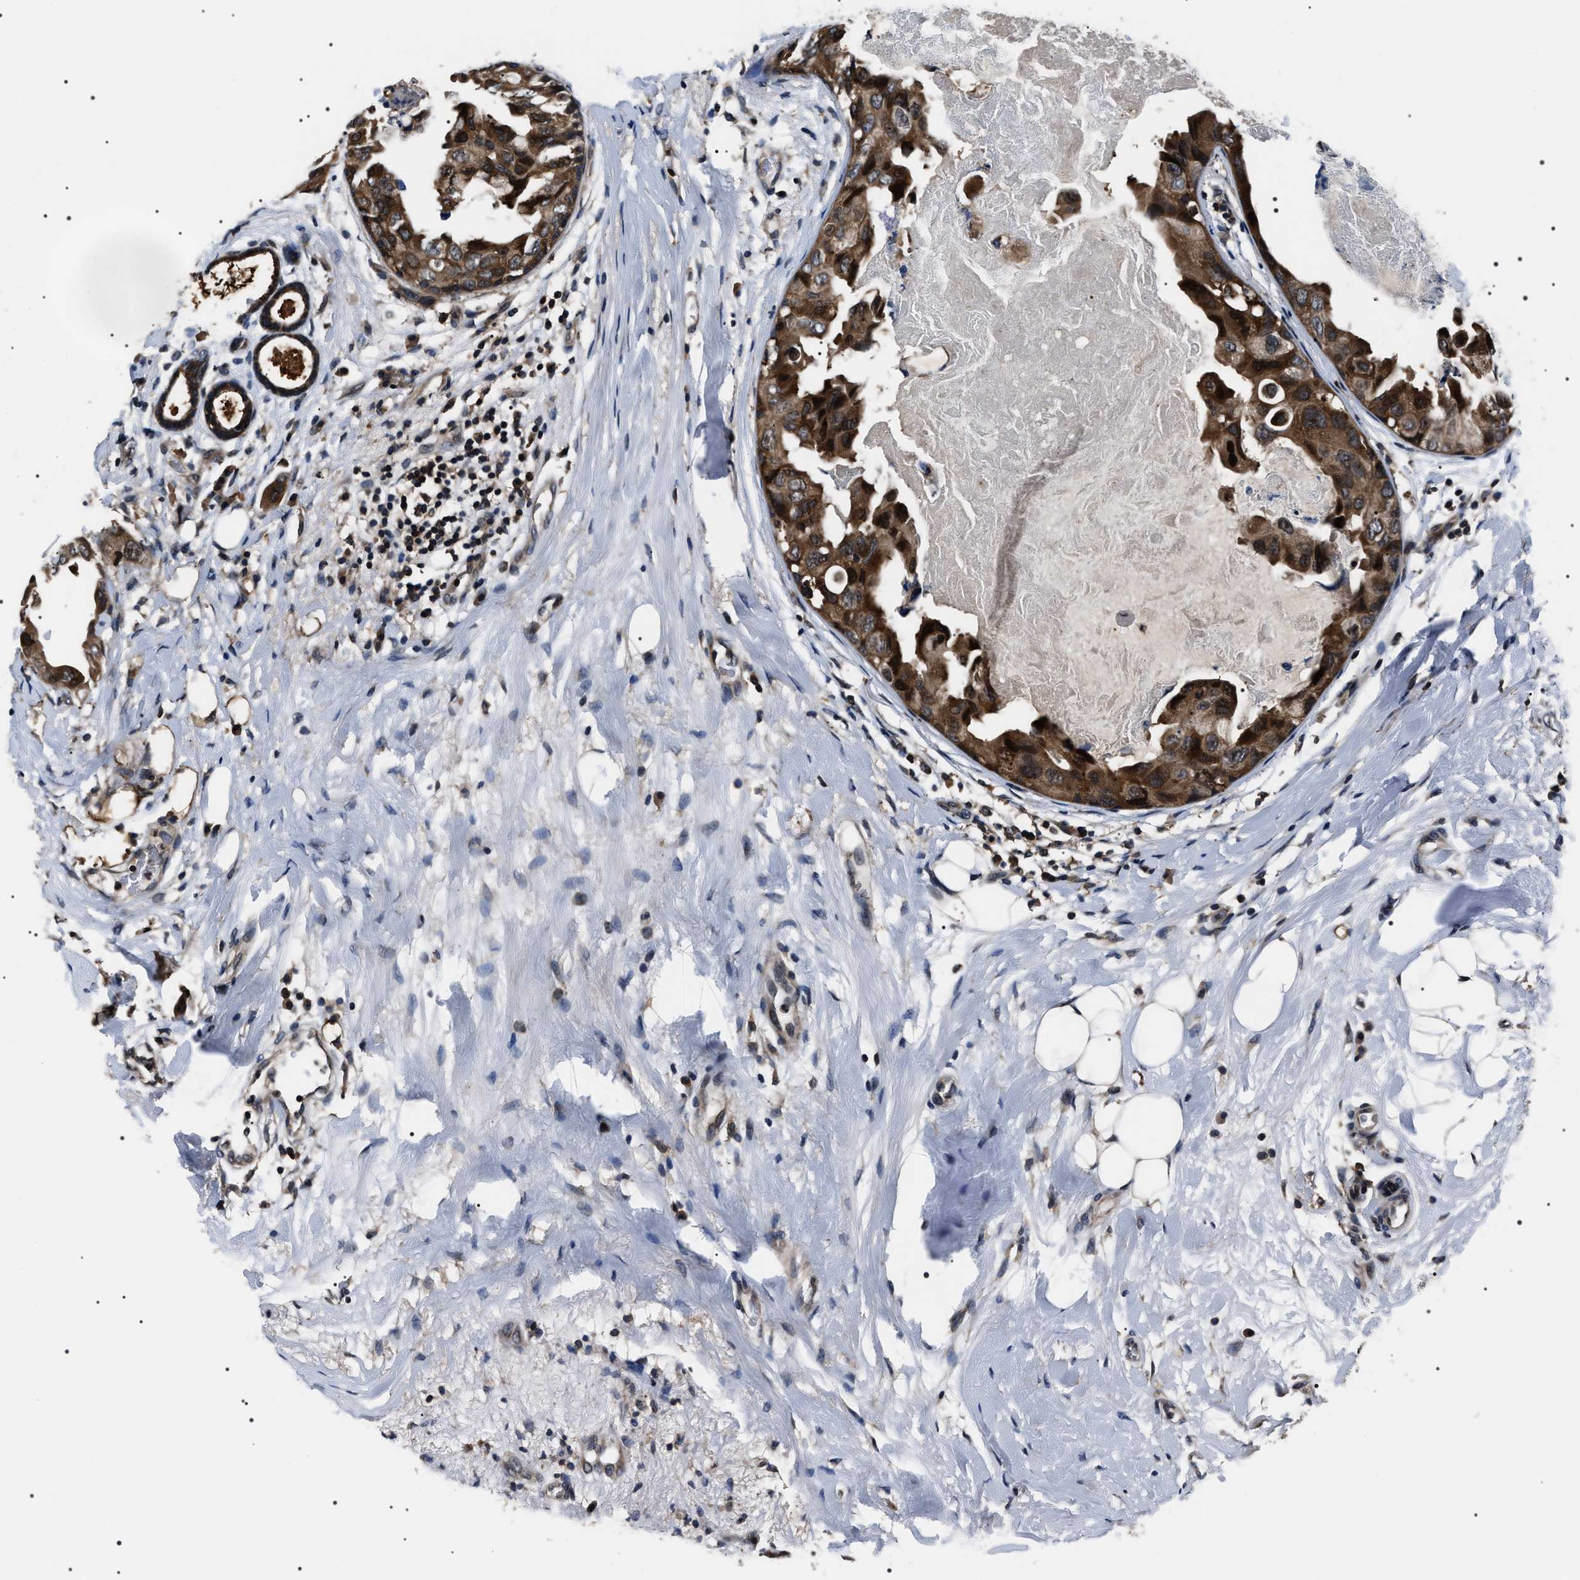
{"staining": {"intensity": "moderate", "quantity": ">75%", "location": "cytoplasmic/membranous,nuclear"}, "tissue": "breast cancer", "cell_type": "Tumor cells", "image_type": "cancer", "snomed": [{"axis": "morphology", "description": "Duct carcinoma"}, {"axis": "topography", "description": "Breast"}], "caption": "A histopathology image of breast infiltrating ductal carcinoma stained for a protein demonstrates moderate cytoplasmic/membranous and nuclear brown staining in tumor cells.", "gene": "SIPA1", "patient": {"sex": "female", "age": 40}}